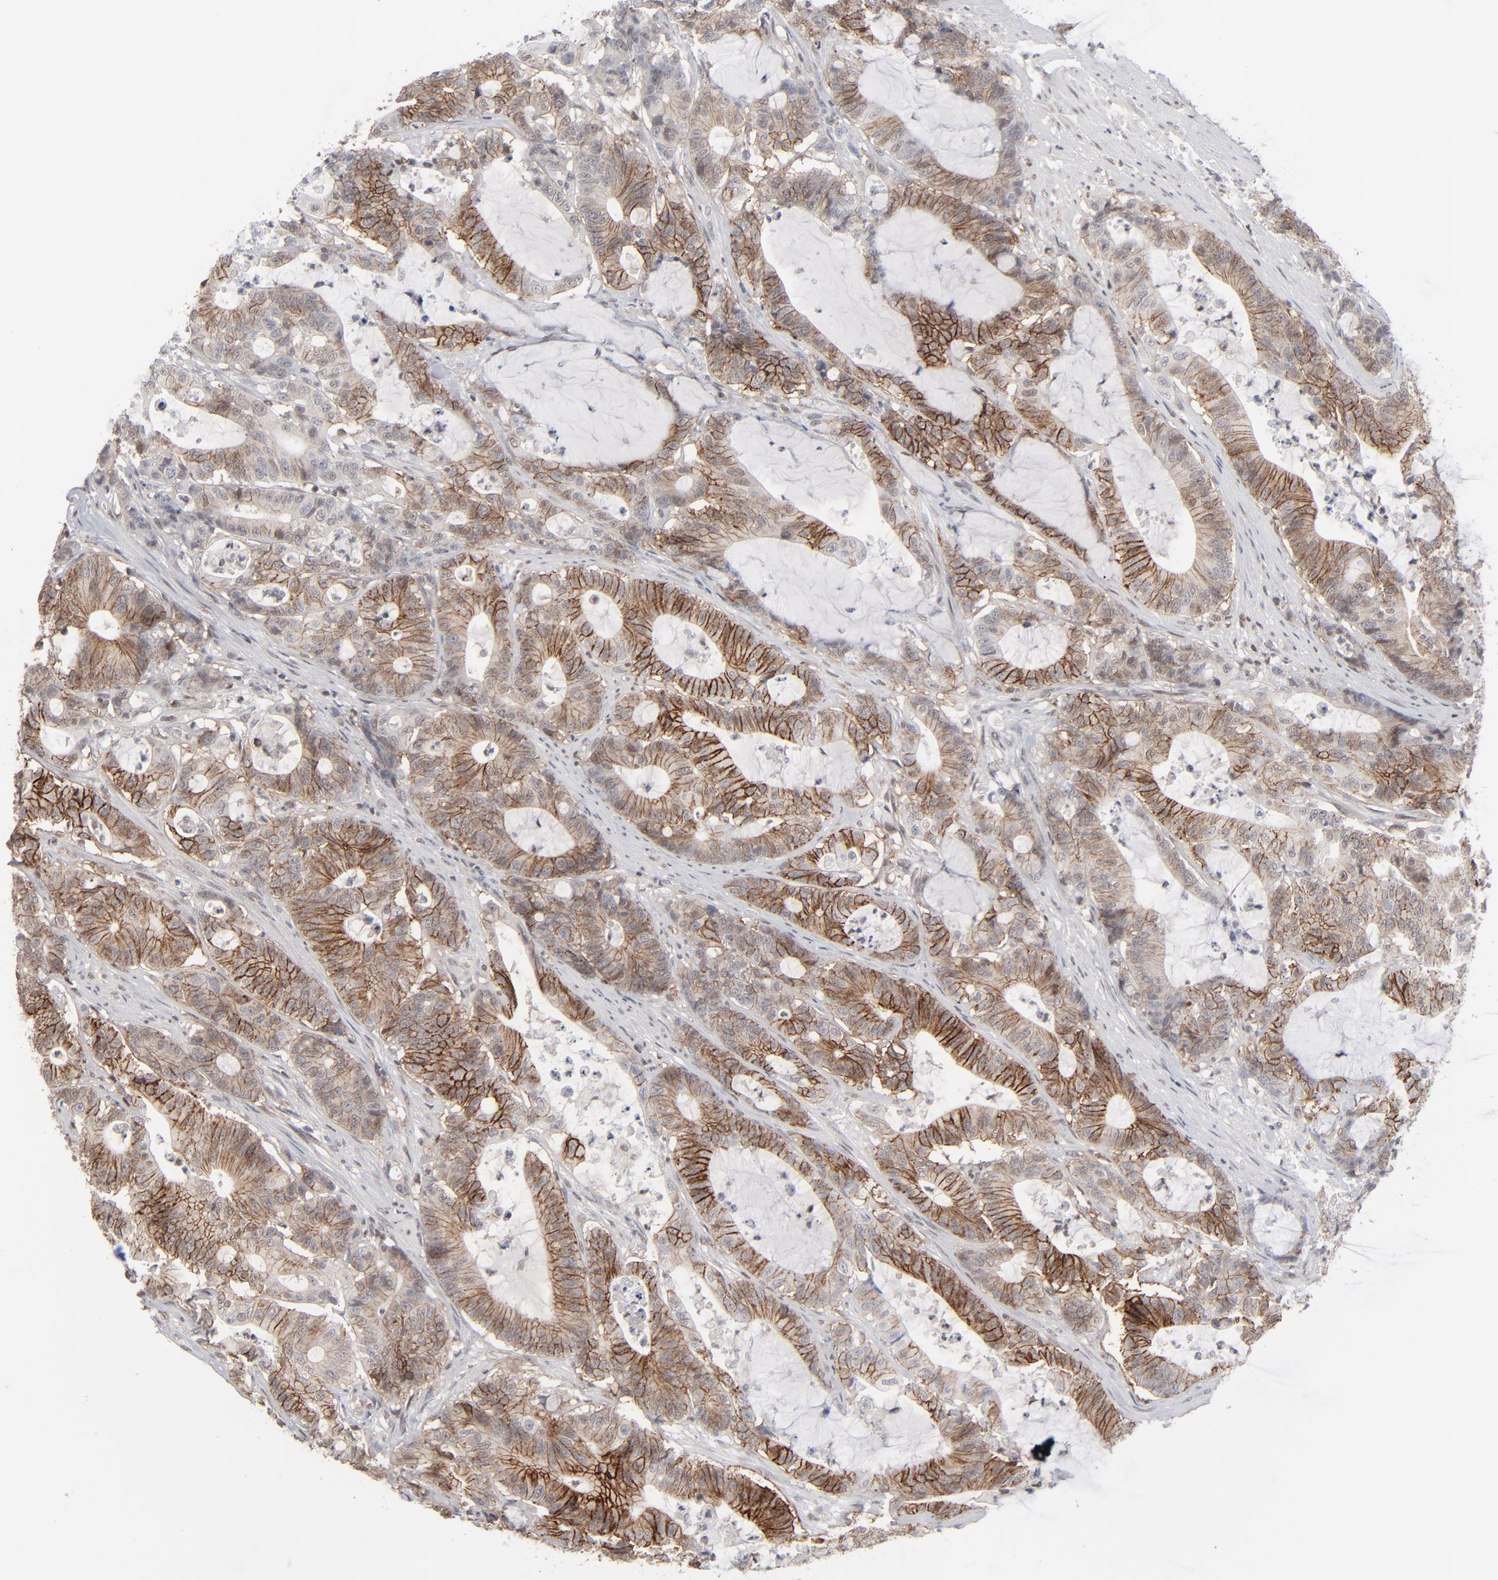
{"staining": {"intensity": "moderate", "quantity": ">75%", "location": "cytoplasmic/membranous"}, "tissue": "colorectal cancer", "cell_type": "Tumor cells", "image_type": "cancer", "snomed": [{"axis": "morphology", "description": "Adenocarcinoma, NOS"}, {"axis": "topography", "description": "Colon"}], "caption": "Colorectal cancer (adenocarcinoma) stained for a protein exhibits moderate cytoplasmic/membranous positivity in tumor cells.", "gene": "IRF9", "patient": {"sex": "female", "age": 84}}